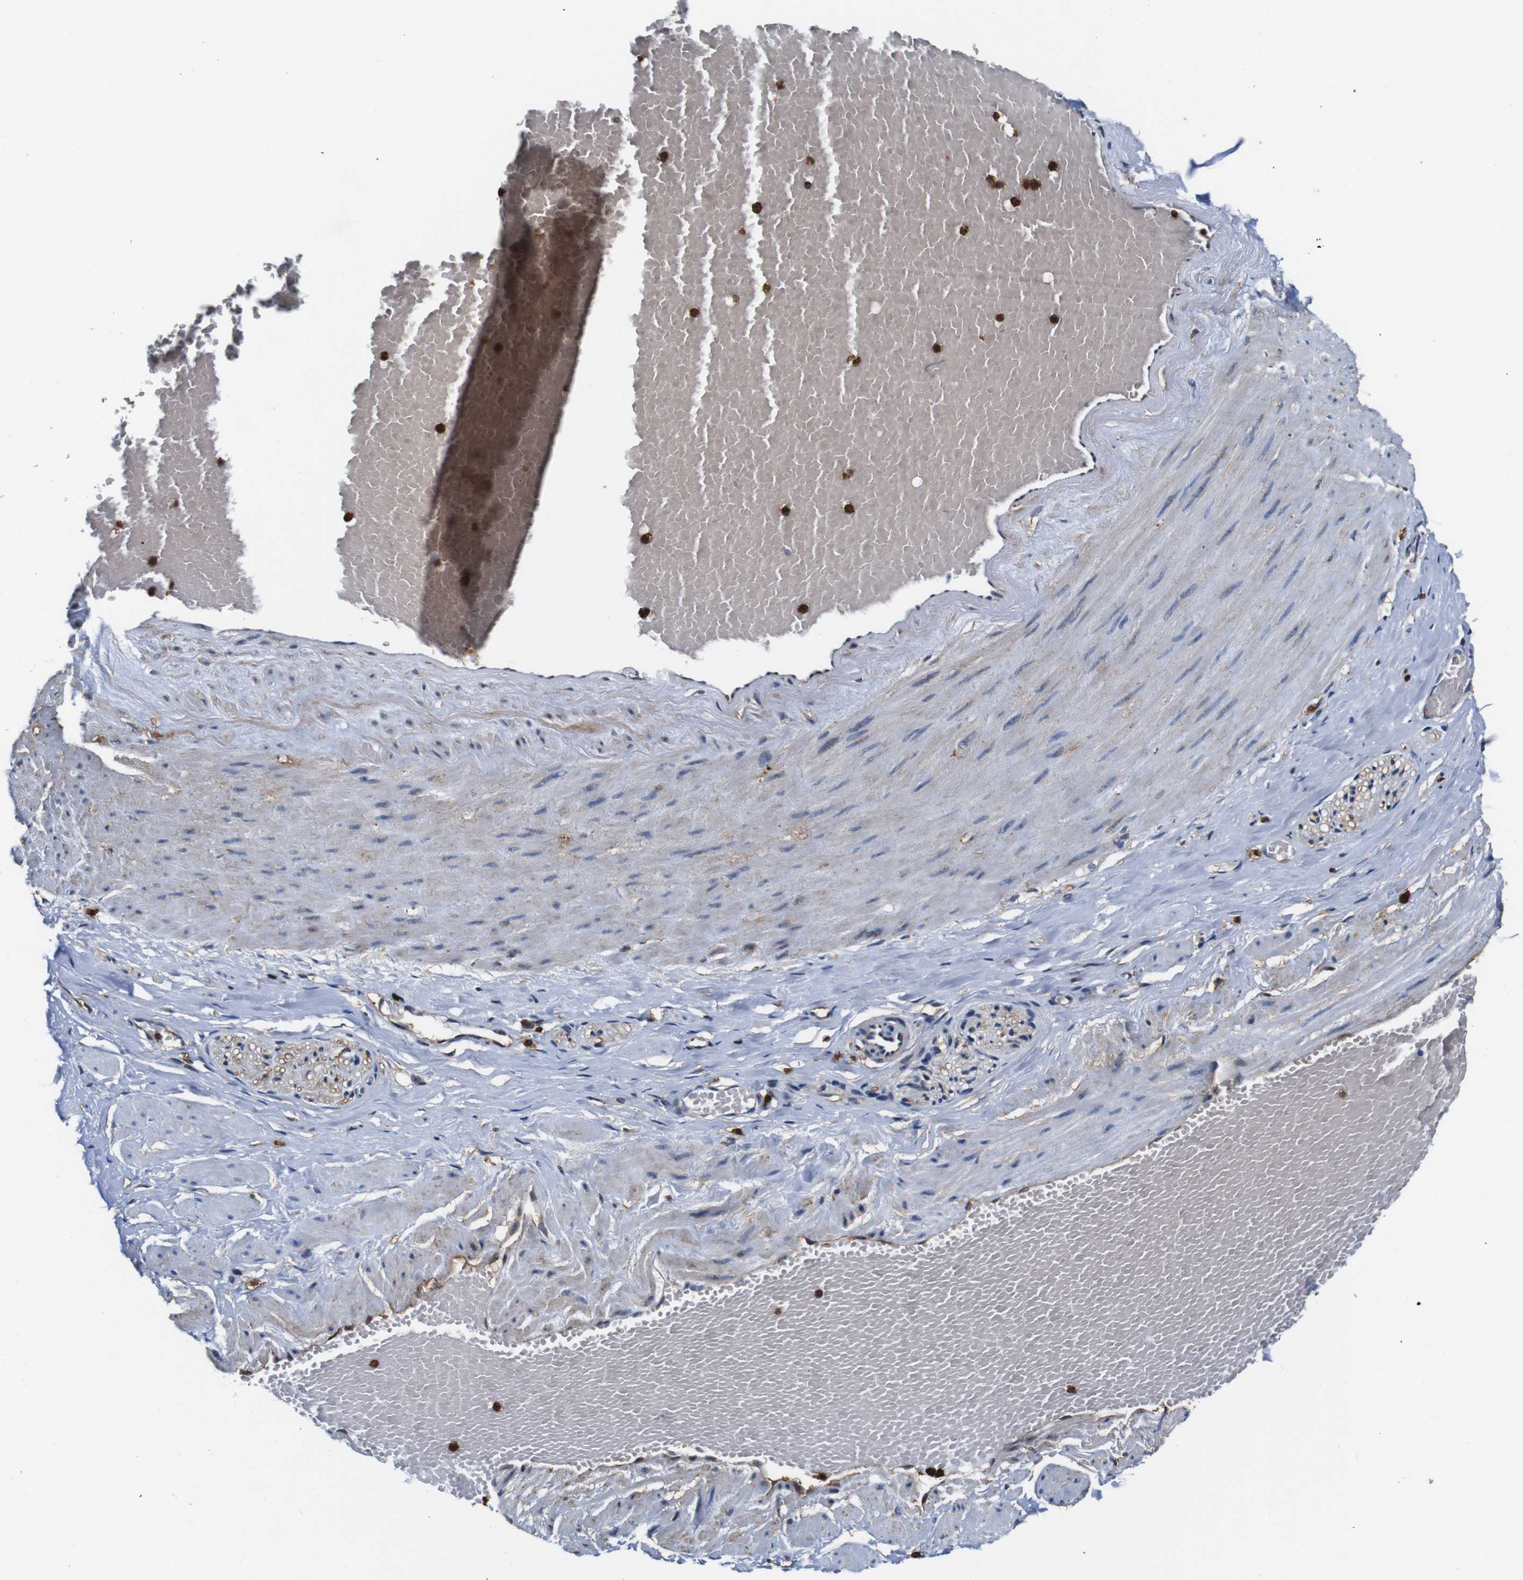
{"staining": {"intensity": "weak", "quantity": ">75%", "location": "cytoplasmic/membranous,nuclear"}, "tissue": "adipose tissue", "cell_type": "Adipocytes", "image_type": "normal", "snomed": [{"axis": "morphology", "description": "Normal tissue, NOS"}, {"axis": "topography", "description": "Soft tissue"}, {"axis": "topography", "description": "Vascular tissue"}], "caption": "An image showing weak cytoplasmic/membranous,nuclear expression in approximately >75% of adipocytes in normal adipose tissue, as visualized by brown immunohistochemical staining.", "gene": "ANXA1", "patient": {"sex": "female", "age": 35}}